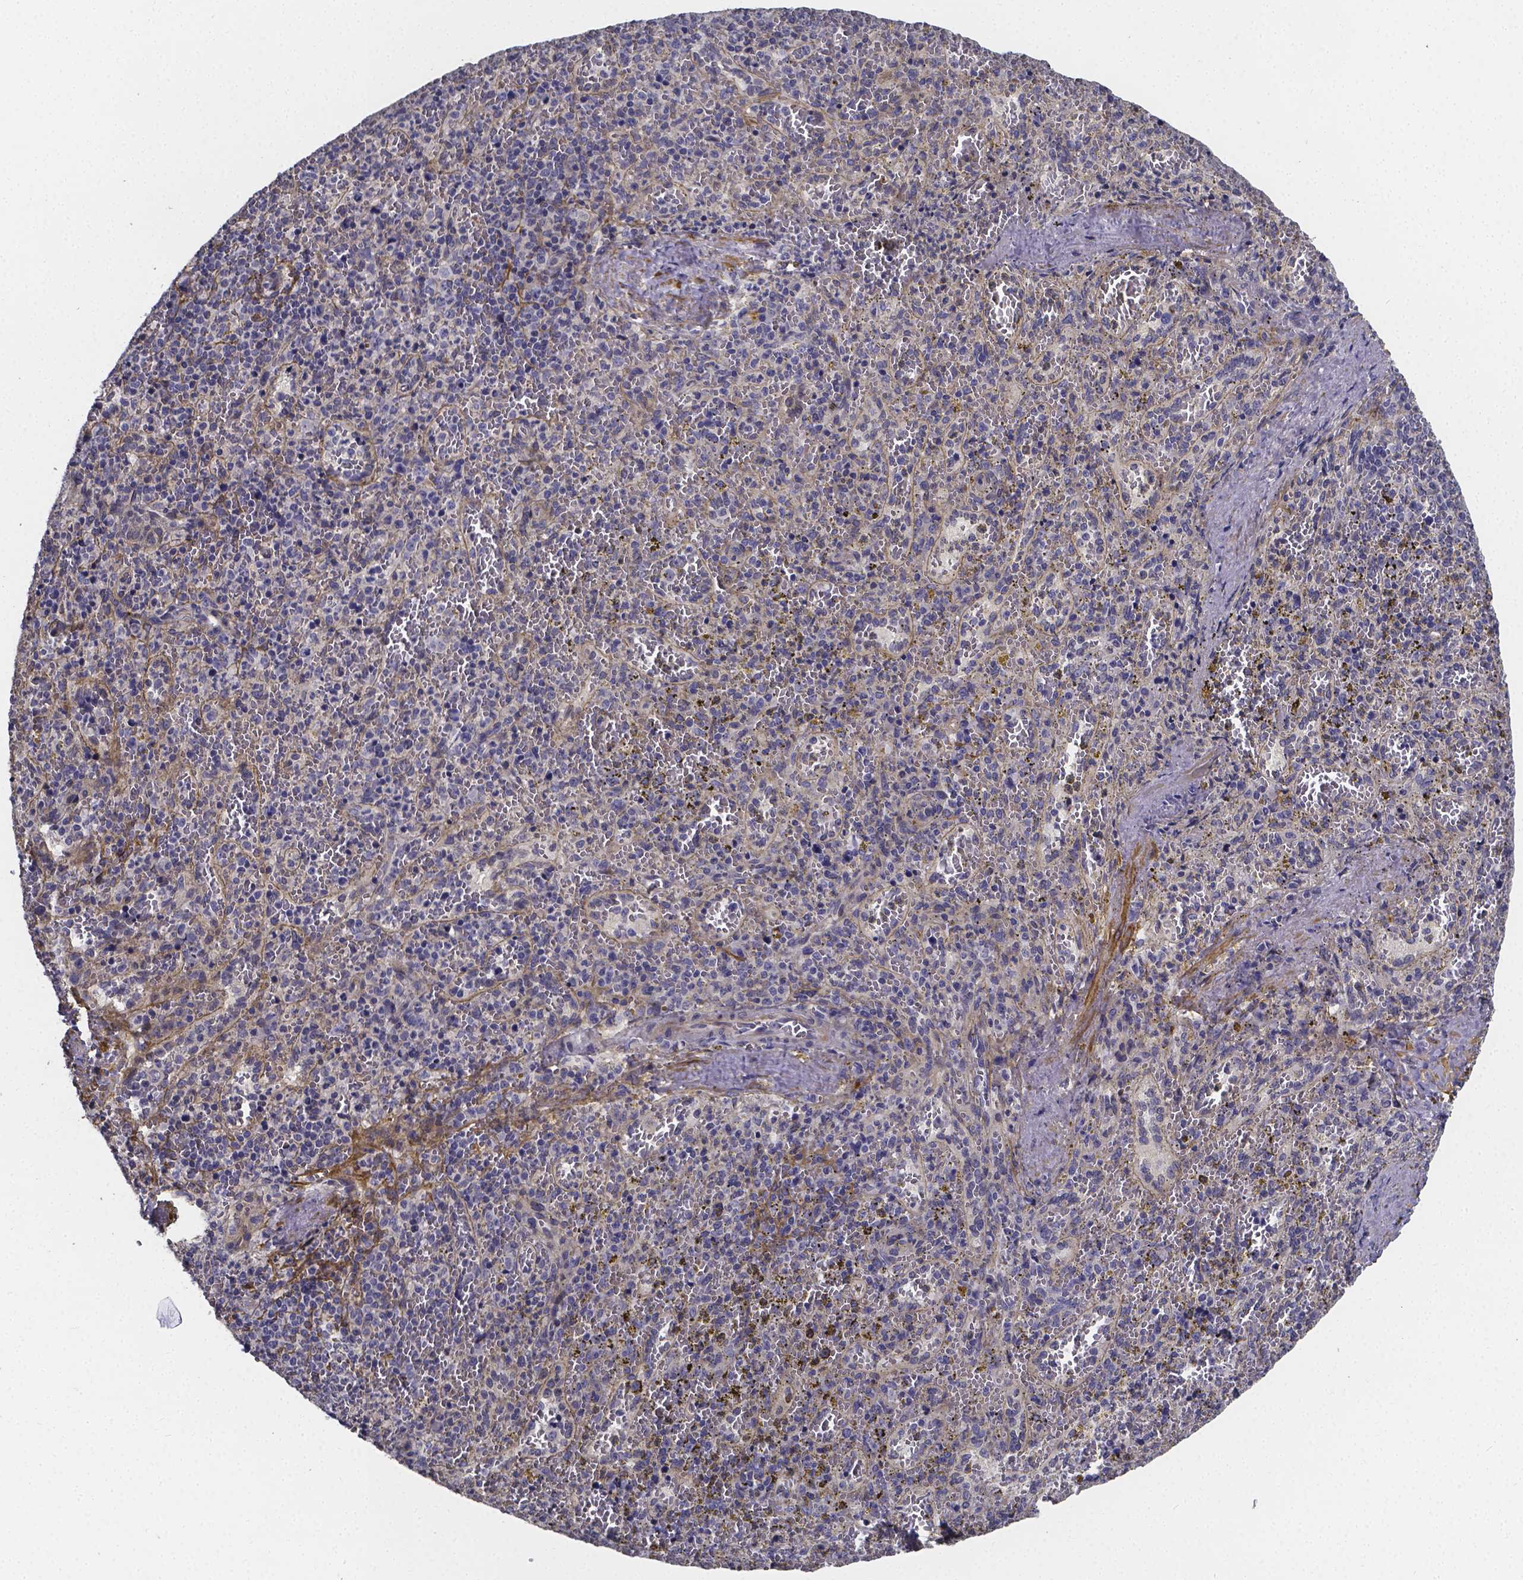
{"staining": {"intensity": "negative", "quantity": "none", "location": "none"}, "tissue": "spleen", "cell_type": "Cells in red pulp", "image_type": "normal", "snomed": [{"axis": "morphology", "description": "Normal tissue, NOS"}, {"axis": "topography", "description": "Spleen"}], "caption": "IHC micrograph of benign spleen: human spleen stained with DAB (3,3'-diaminobenzidine) shows no significant protein positivity in cells in red pulp. (DAB IHC, high magnification).", "gene": "RERG", "patient": {"sex": "female", "age": 50}}